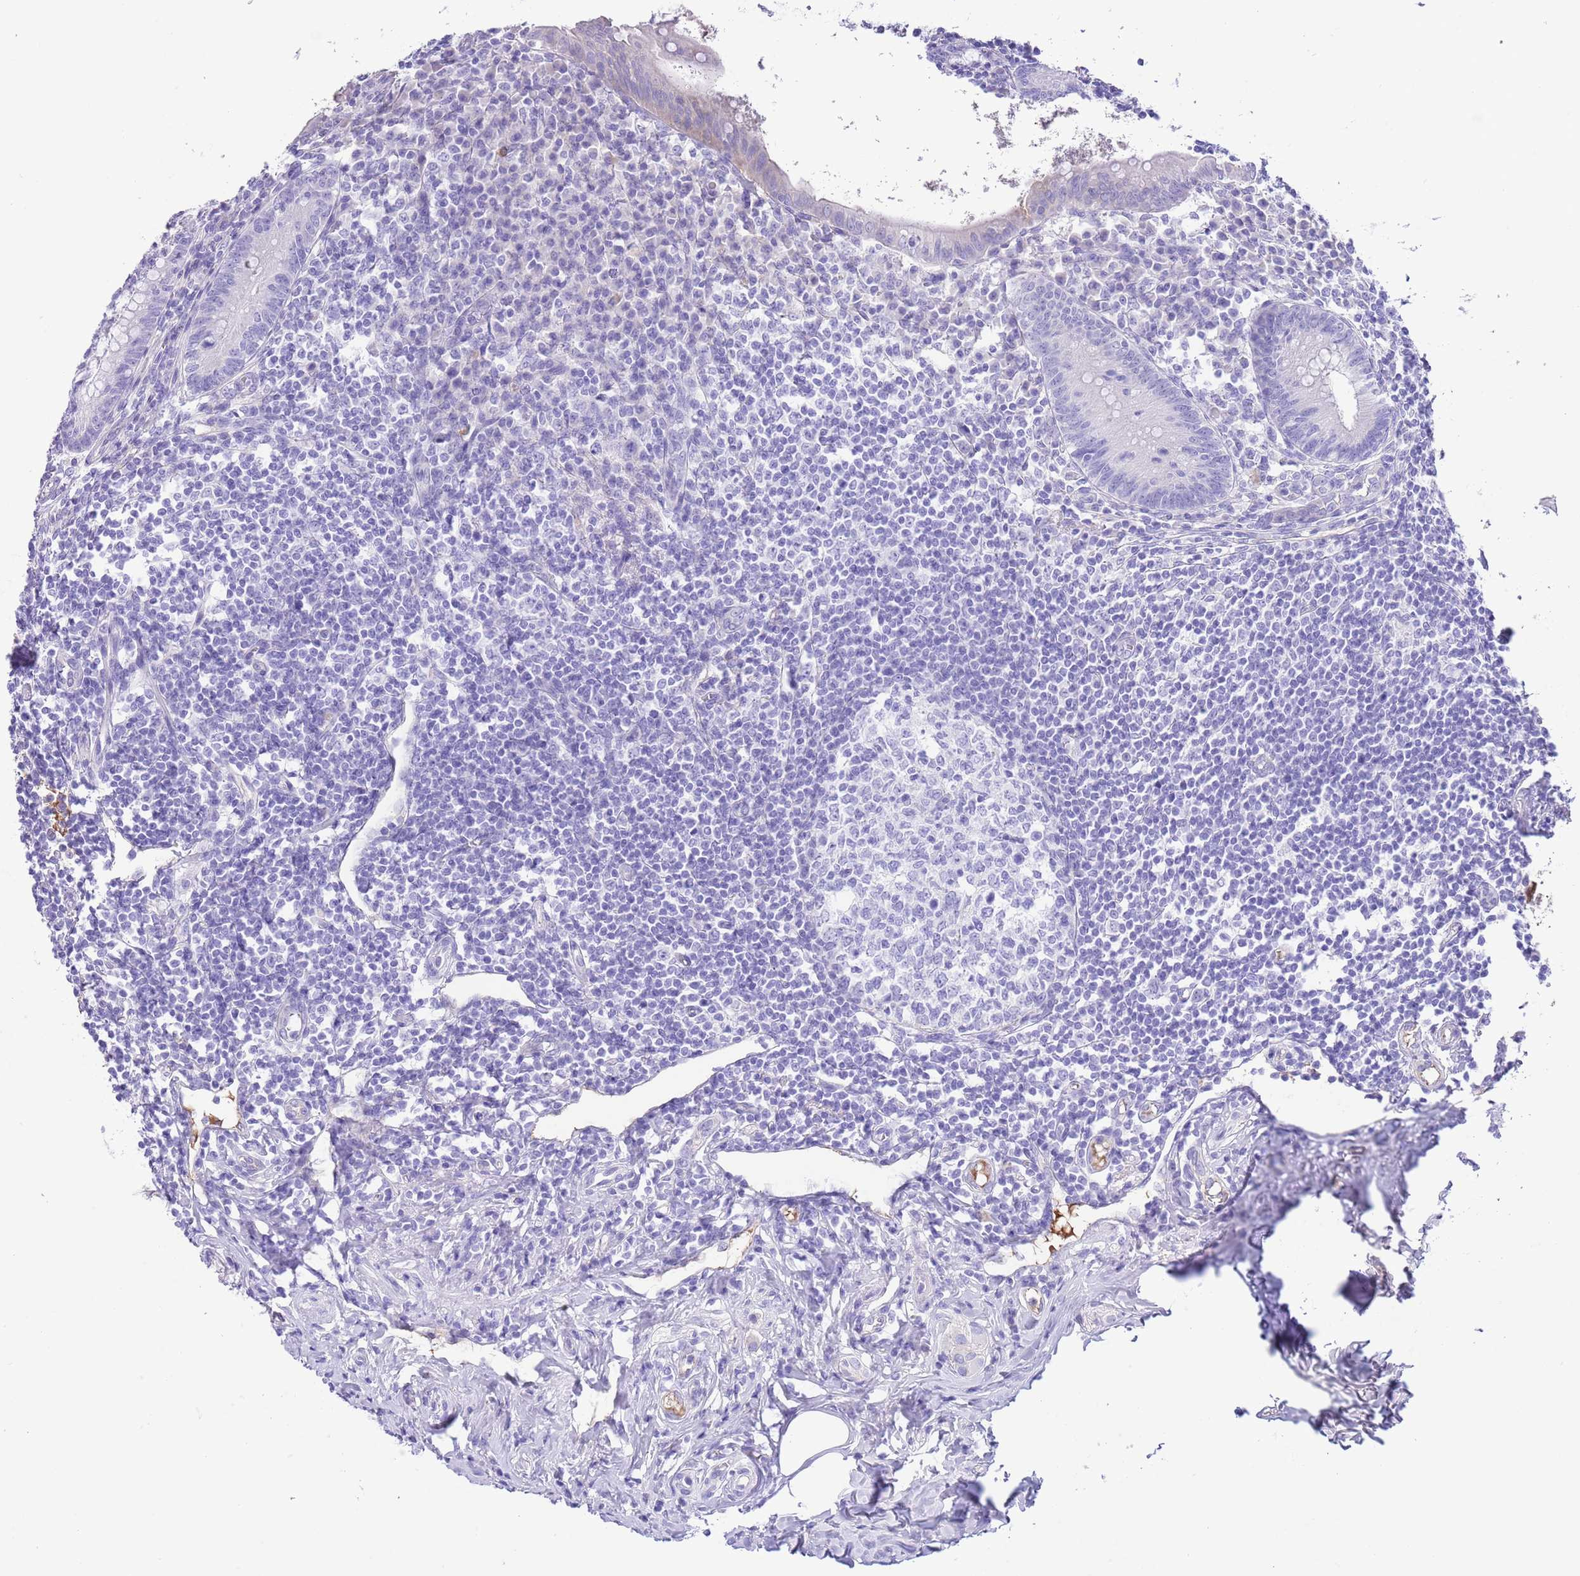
{"staining": {"intensity": "negative", "quantity": "none", "location": "none"}, "tissue": "appendix", "cell_type": "Glandular cells", "image_type": "normal", "snomed": [{"axis": "morphology", "description": "Normal tissue, NOS"}, {"axis": "topography", "description": "Appendix"}], "caption": "A histopathology image of appendix stained for a protein exhibits no brown staining in glandular cells. (DAB (3,3'-diaminobenzidine) immunohistochemistry, high magnification).", "gene": "IGF1", "patient": {"sex": "female", "age": 33}}